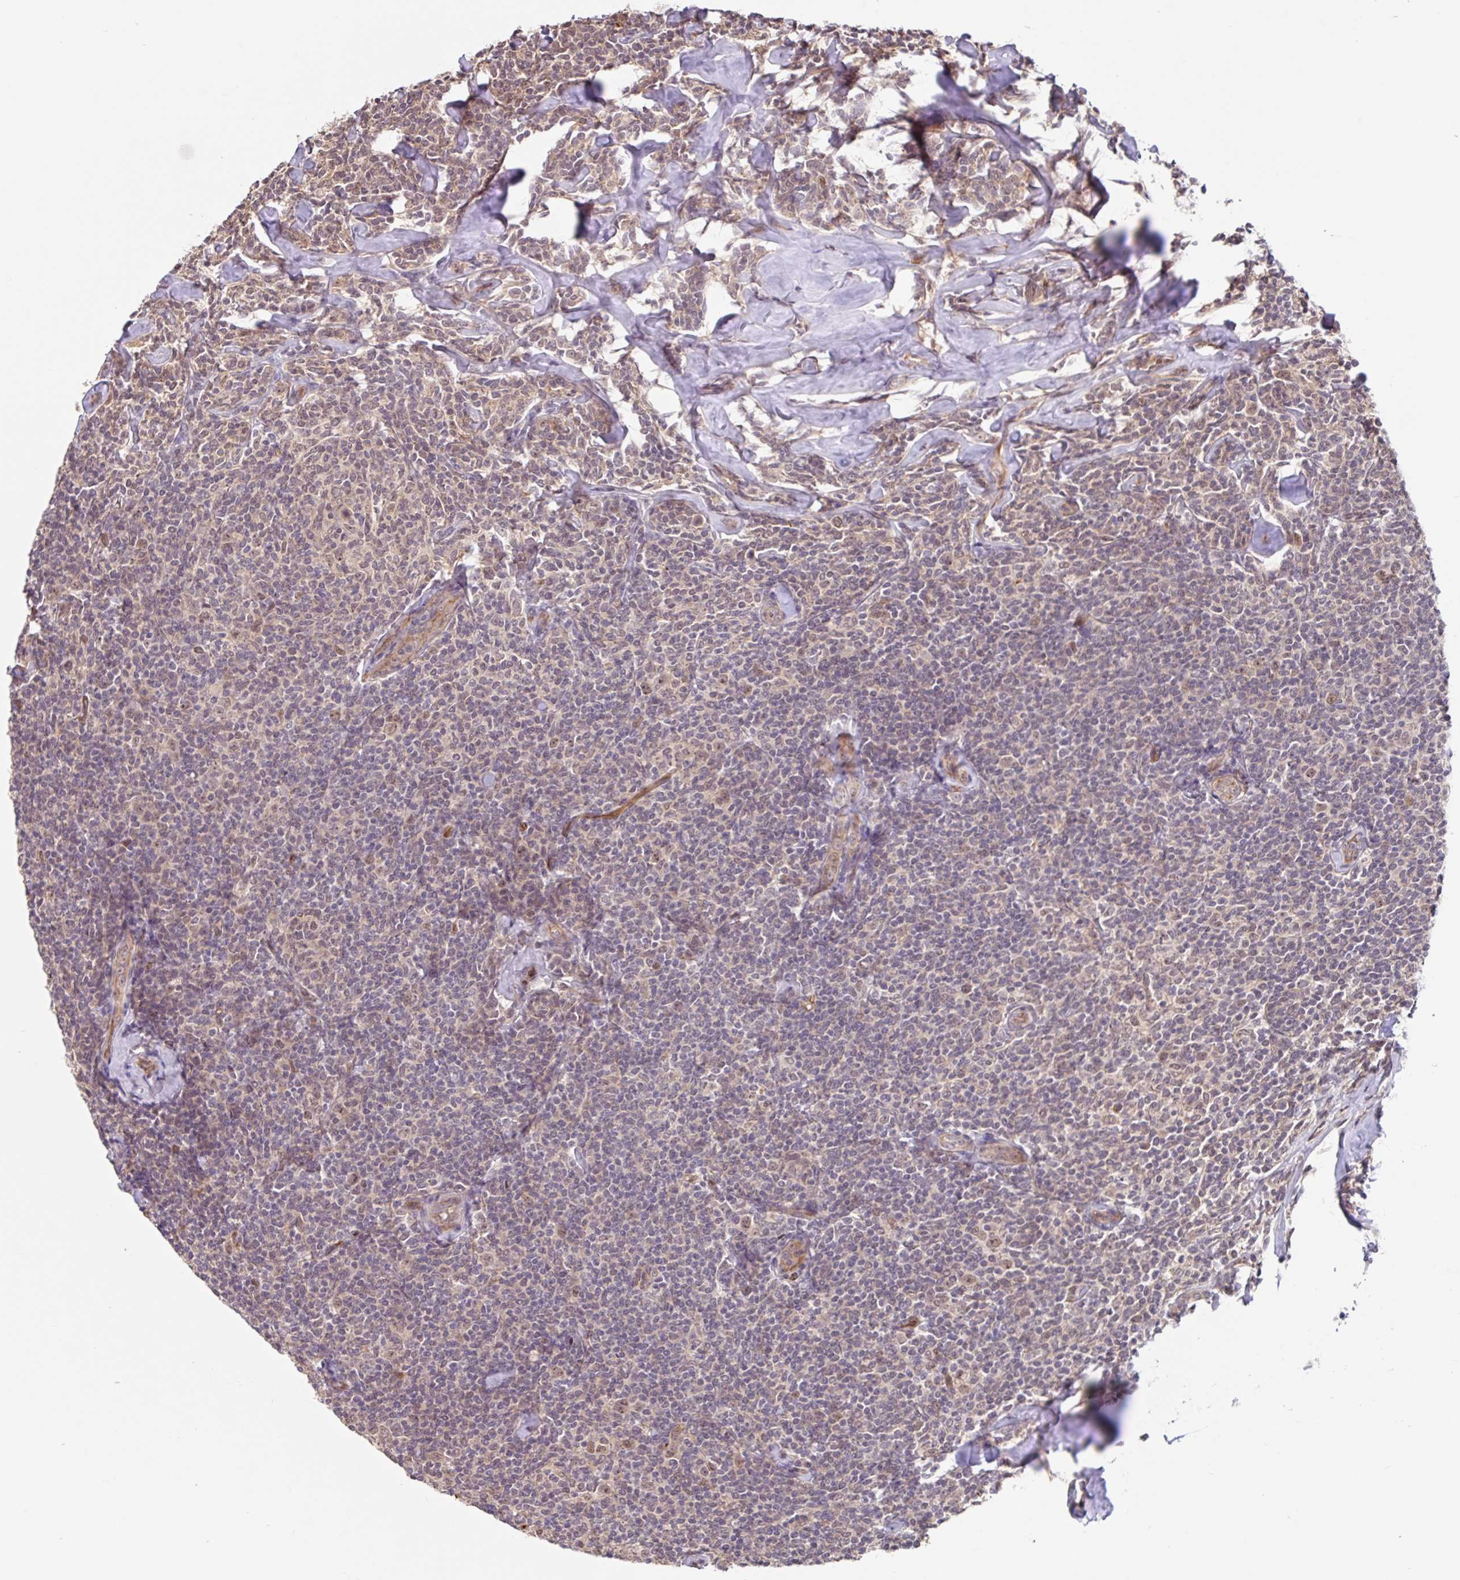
{"staining": {"intensity": "weak", "quantity": "25%-75%", "location": "nuclear"}, "tissue": "lymphoma", "cell_type": "Tumor cells", "image_type": "cancer", "snomed": [{"axis": "morphology", "description": "Malignant lymphoma, non-Hodgkin's type, Low grade"}, {"axis": "topography", "description": "Lymph node"}], "caption": "Malignant lymphoma, non-Hodgkin's type (low-grade) stained with a protein marker exhibits weak staining in tumor cells.", "gene": "STYXL1", "patient": {"sex": "female", "age": 56}}